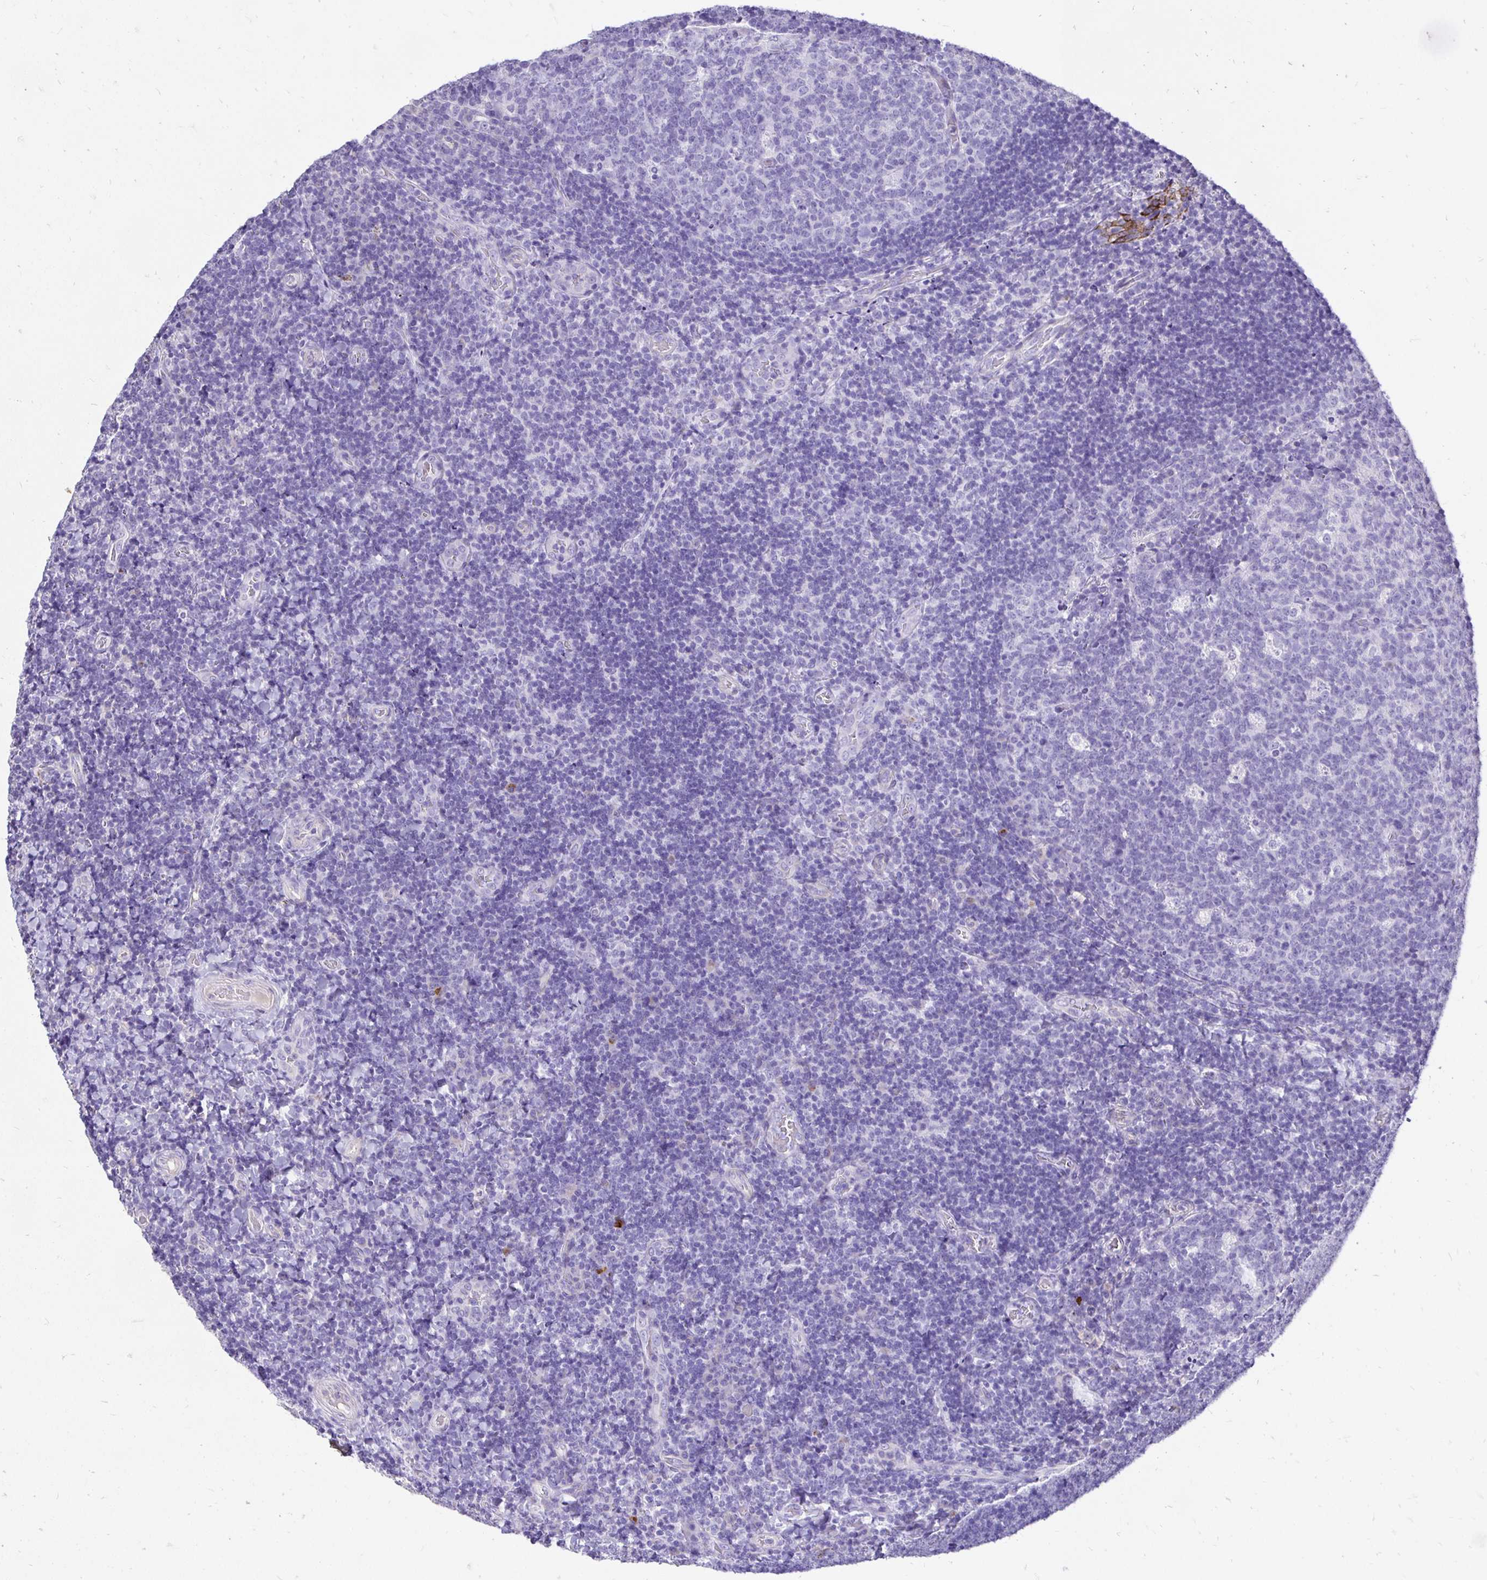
{"staining": {"intensity": "negative", "quantity": "none", "location": "none"}, "tissue": "tonsil", "cell_type": "Germinal center cells", "image_type": "normal", "snomed": [{"axis": "morphology", "description": "Normal tissue, NOS"}, {"axis": "topography", "description": "Tonsil"}], "caption": "Immunohistochemistry micrograph of benign tonsil: human tonsil stained with DAB displays no significant protein expression in germinal center cells.", "gene": "TAF1D", "patient": {"sex": "male", "age": 17}}